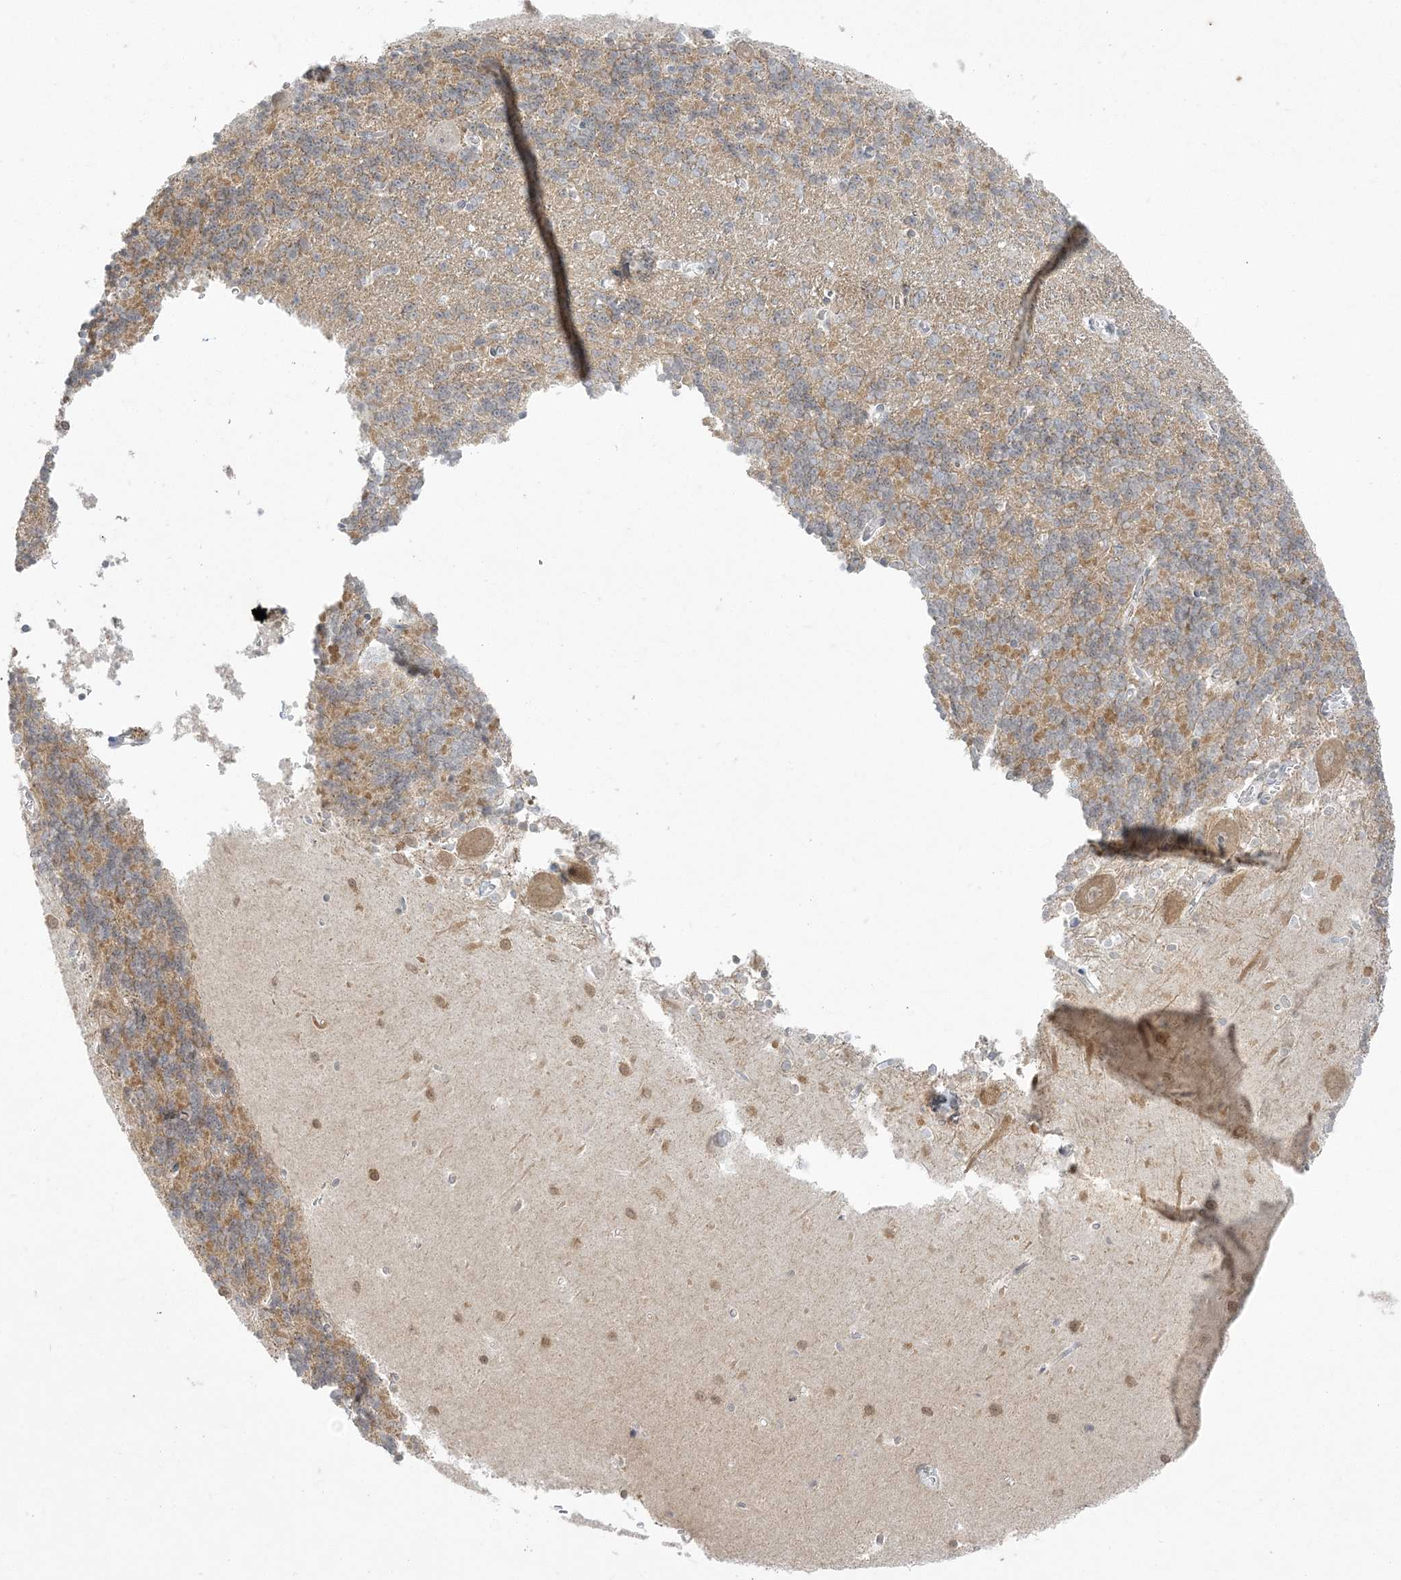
{"staining": {"intensity": "moderate", "quantity": "25%-75%", "location": "cytoplasmic/membranous"}, "tissue": "cerebellum", "cell_type": "Cells in granular layer", "image_type": "normal", "snomed": [{"axis": "morphology", "description": "Normal tissue, NOS"}, {"axis": "topography", "description": "Cerebellum"}], "caption": "A high-resolution micrograph shows IHC staining of unremarkable cerebellum, which shows moderate cytoplasmic/membranous positivity in about 25%-75% of cells in granular layer.", "gene": "ZC3H6", "patient": {"sex": "male", "age": 37}}